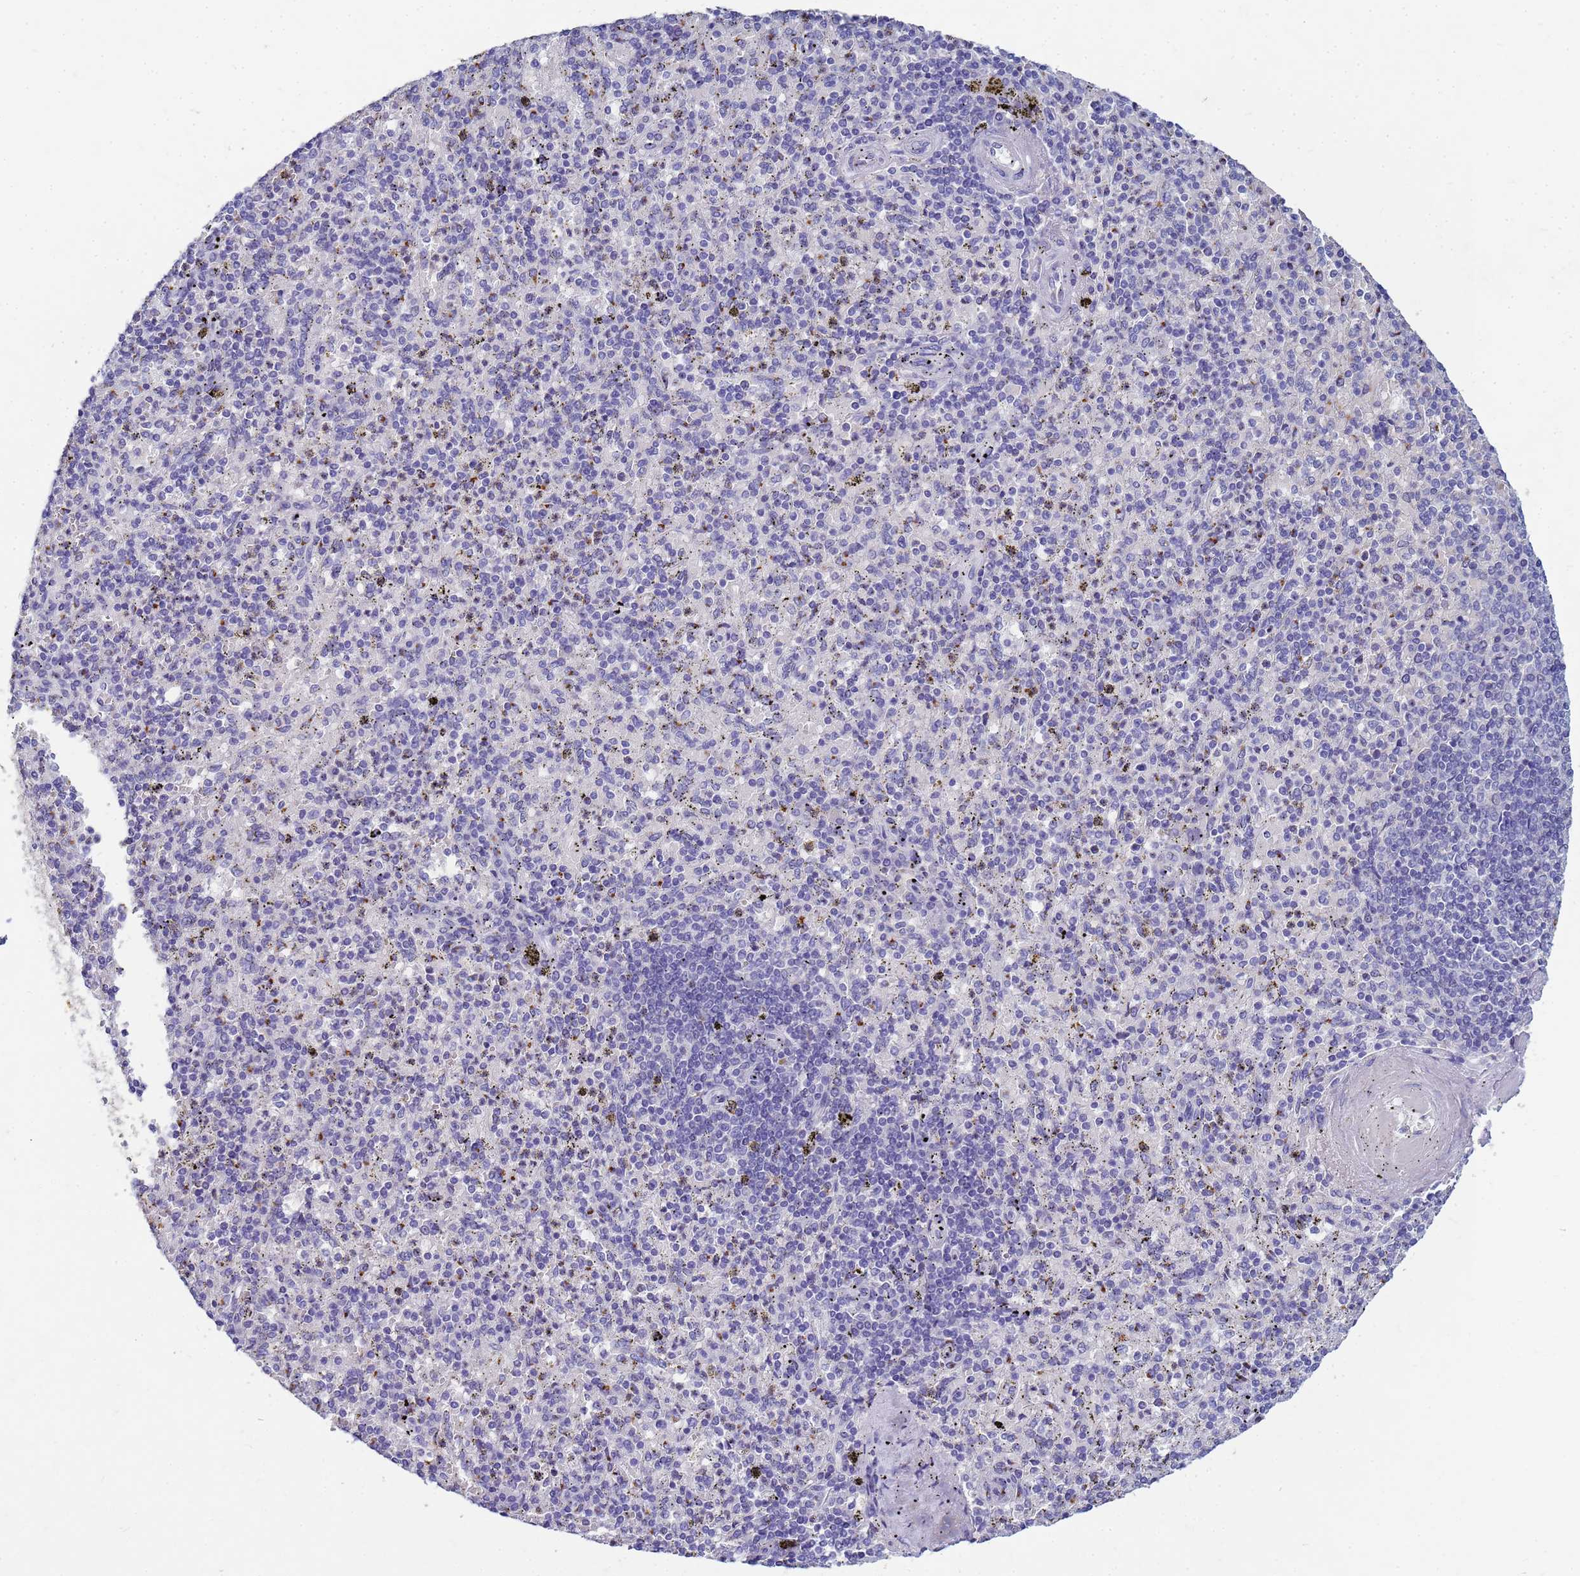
{"staining": {"intensity": "negative", "quantity": "none", "location": "none"}, "tissue": "spleen", "cell_type": "Cells in red pulp", "image_type": "normal", "snomed": [{"axis": "morphology", "description": "Normal tissue, NOS"}, {"axis": "topography", "description": "Spleen"}], "caption": "Immunohistochemistry micrograph of normal spleen: spleen stained with DAB (3,3'-diaminobenzidine) shows no significant protein positivity in cells in red pulp.", "gene": "B3GNT8", "patient": {"sex": "male", "age": 82}}